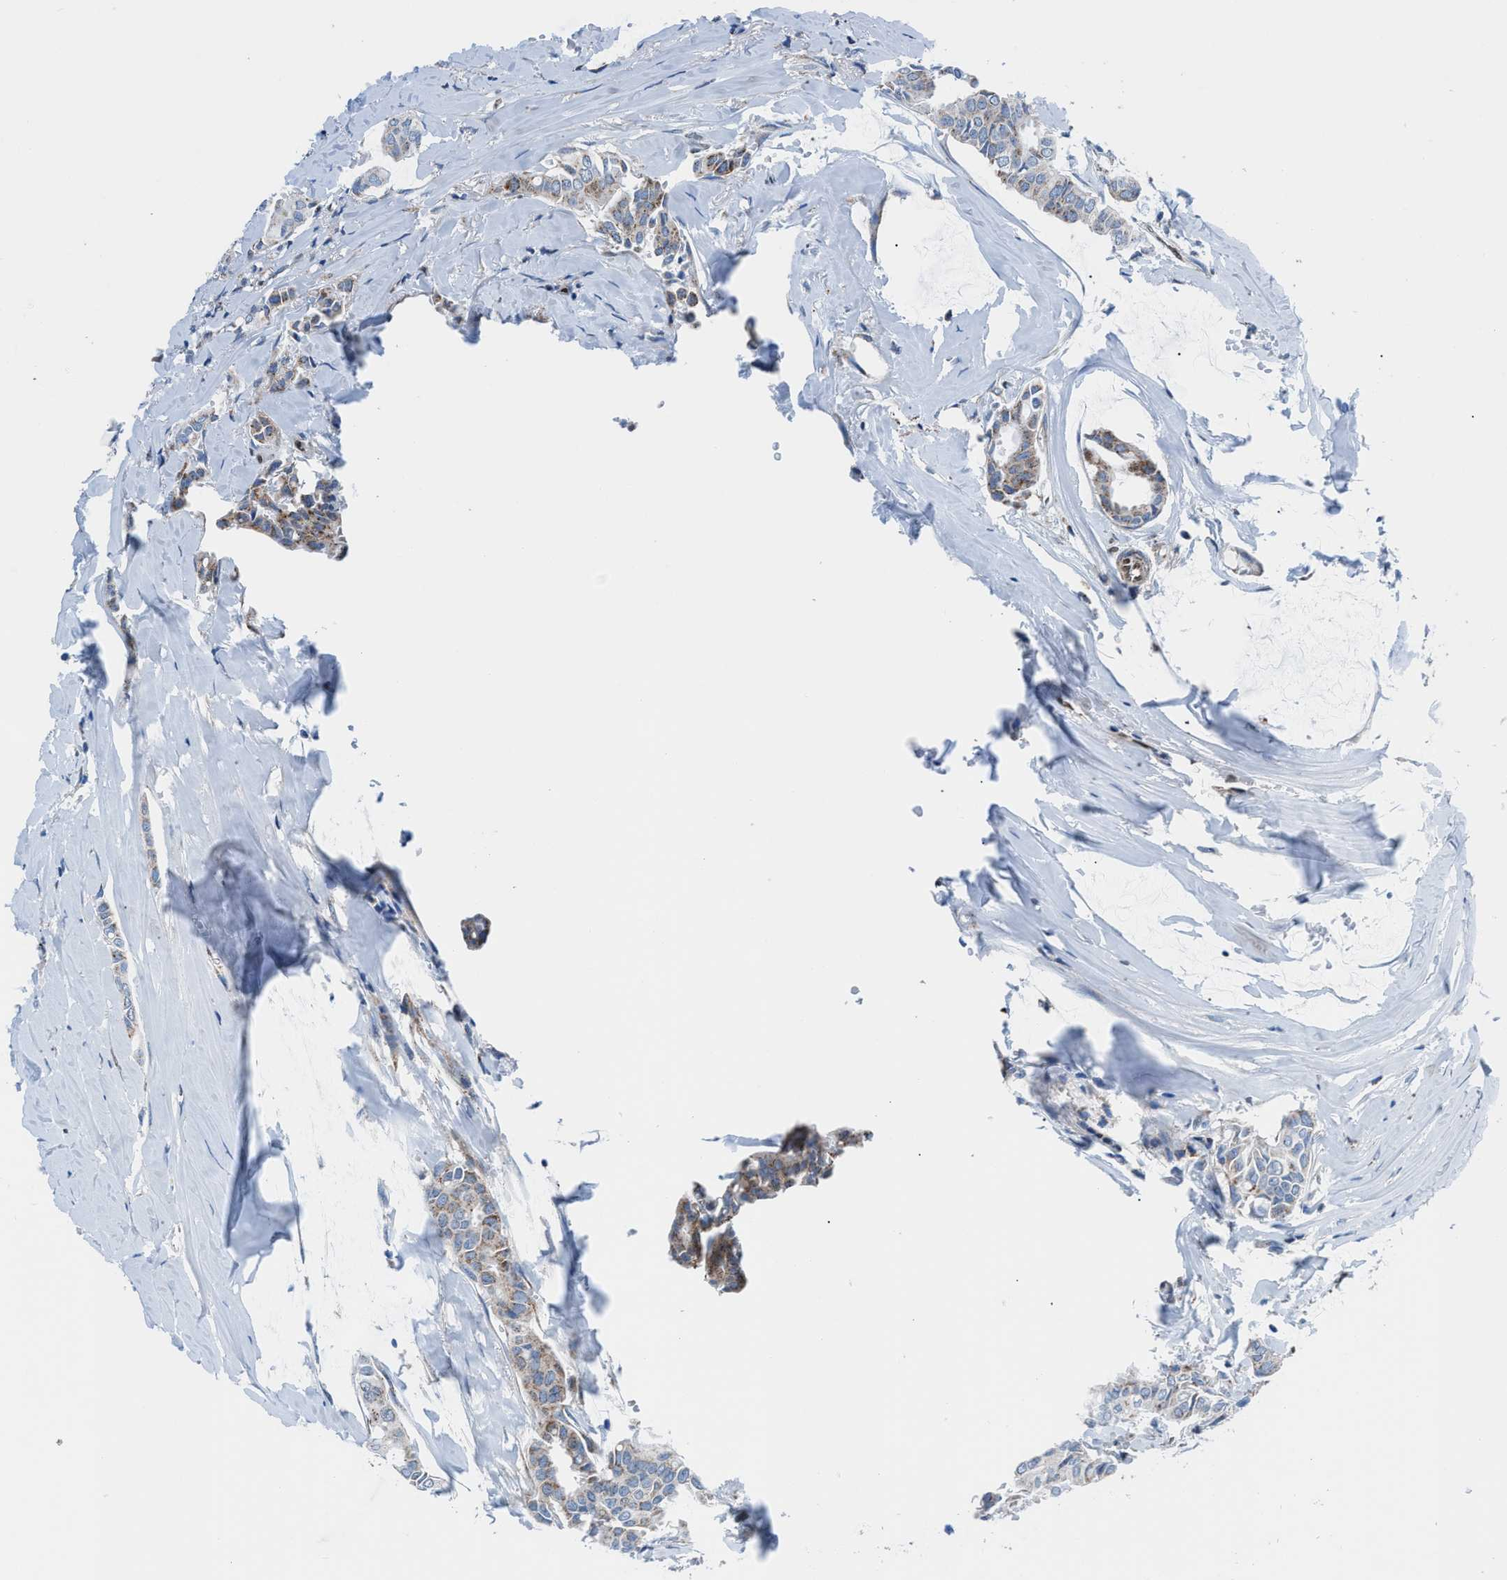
{"staining": {"intensity": "moderate", "quantity": "25%-75%", "location": "cytoplasmic/membranous"}, "tissue": "head and neck cancer", "cell_type": "Tumor cells", "image_type": "cancer", "snomed": [{"axis": "morphology", "description": "Adenocarcinoma, NOS"}, {"axis": "topography", "description": "Salivary gland"}, {"axis": "topography", "description": "Head-Neck"}], "caption": "Adenocarcinoma (head and neck) was stained to show a protein in brown. There is medium levels of moderate cytoplasmic/membranous positivity in about 25%-75% of tumor cells.", "gene": "LMO2", "patient": {"sex": "female", "age": 59}}